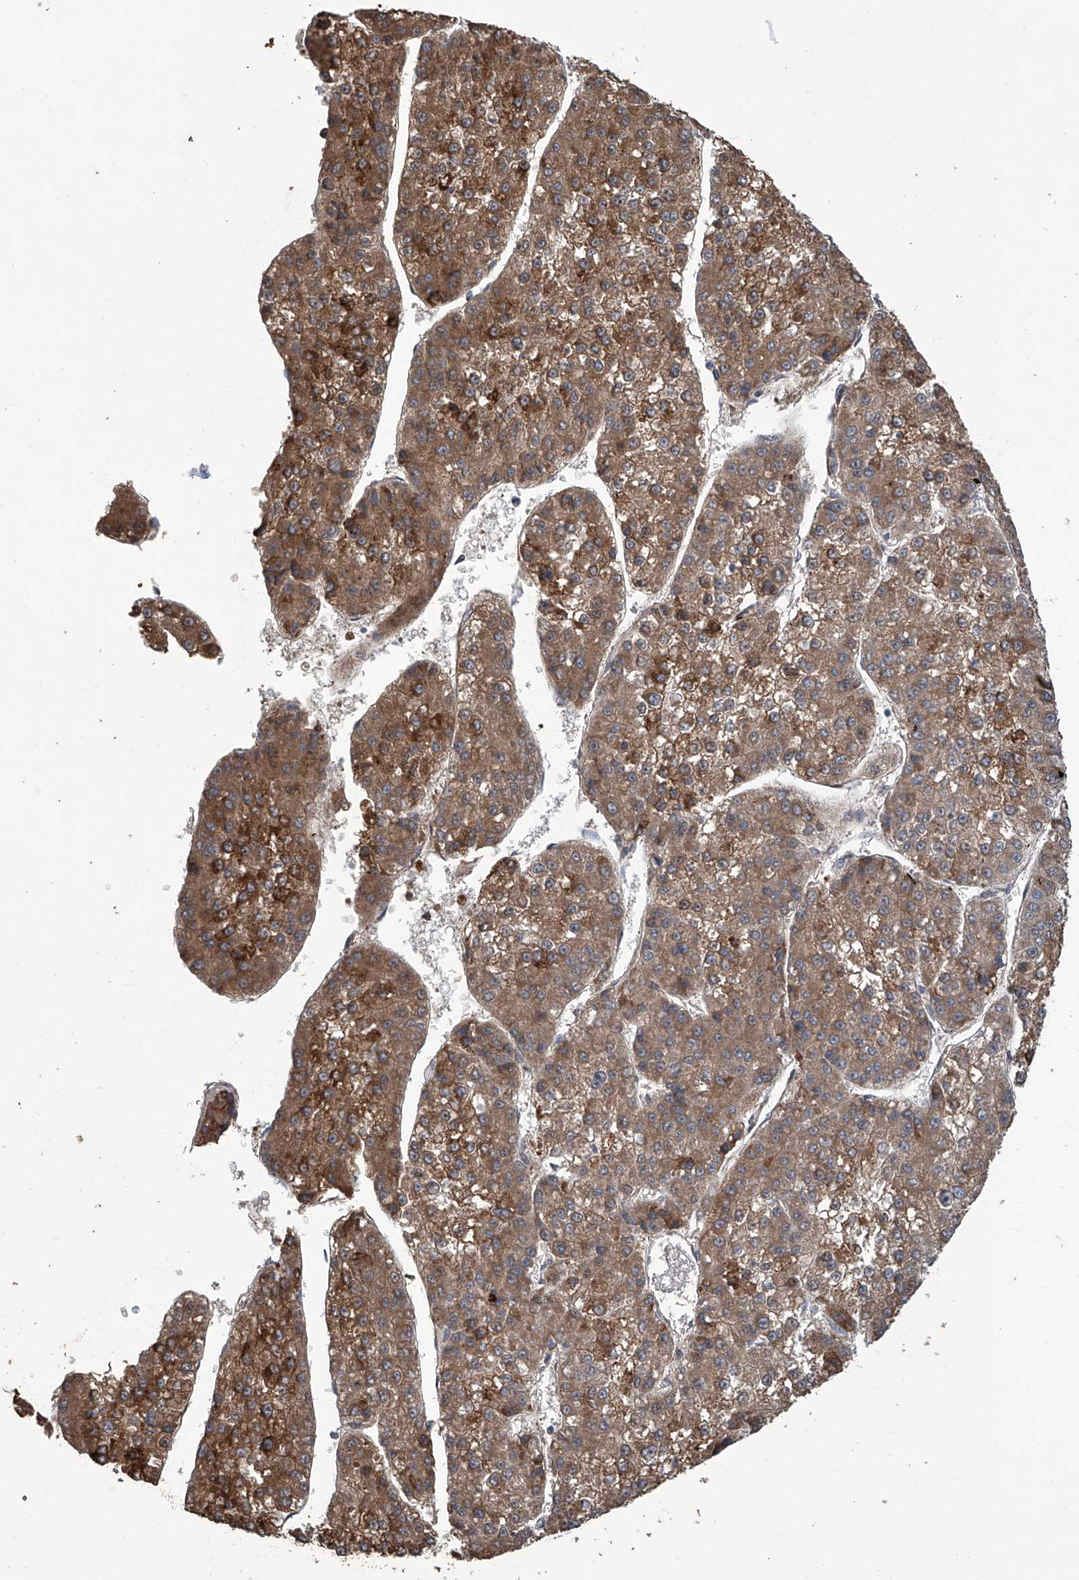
{"staining": {"intensity": "moderate", "quantity": ">75%", "location": "cytoplasmic/membranous"}, "tissue": "liver cancer", "cell_type": "Tumor cells", "image_type": "cancer", "snomed": [{"axis": "morphology", "description": "Carcinoma, Hepatocellular, NOS"}, {"axis": "topography", "description": "Liver"}], "caption": "Immunohistochemistry (IHC) of human liver cancer displays medium levels of moderate cytoplasmic/membranous positivity in about >75% of tumor cells. (DAB = brown stain, brightfield microscopy at high magnification).", "gene": "EIF2D", "patient": {"sex": "female", "age": 73}}